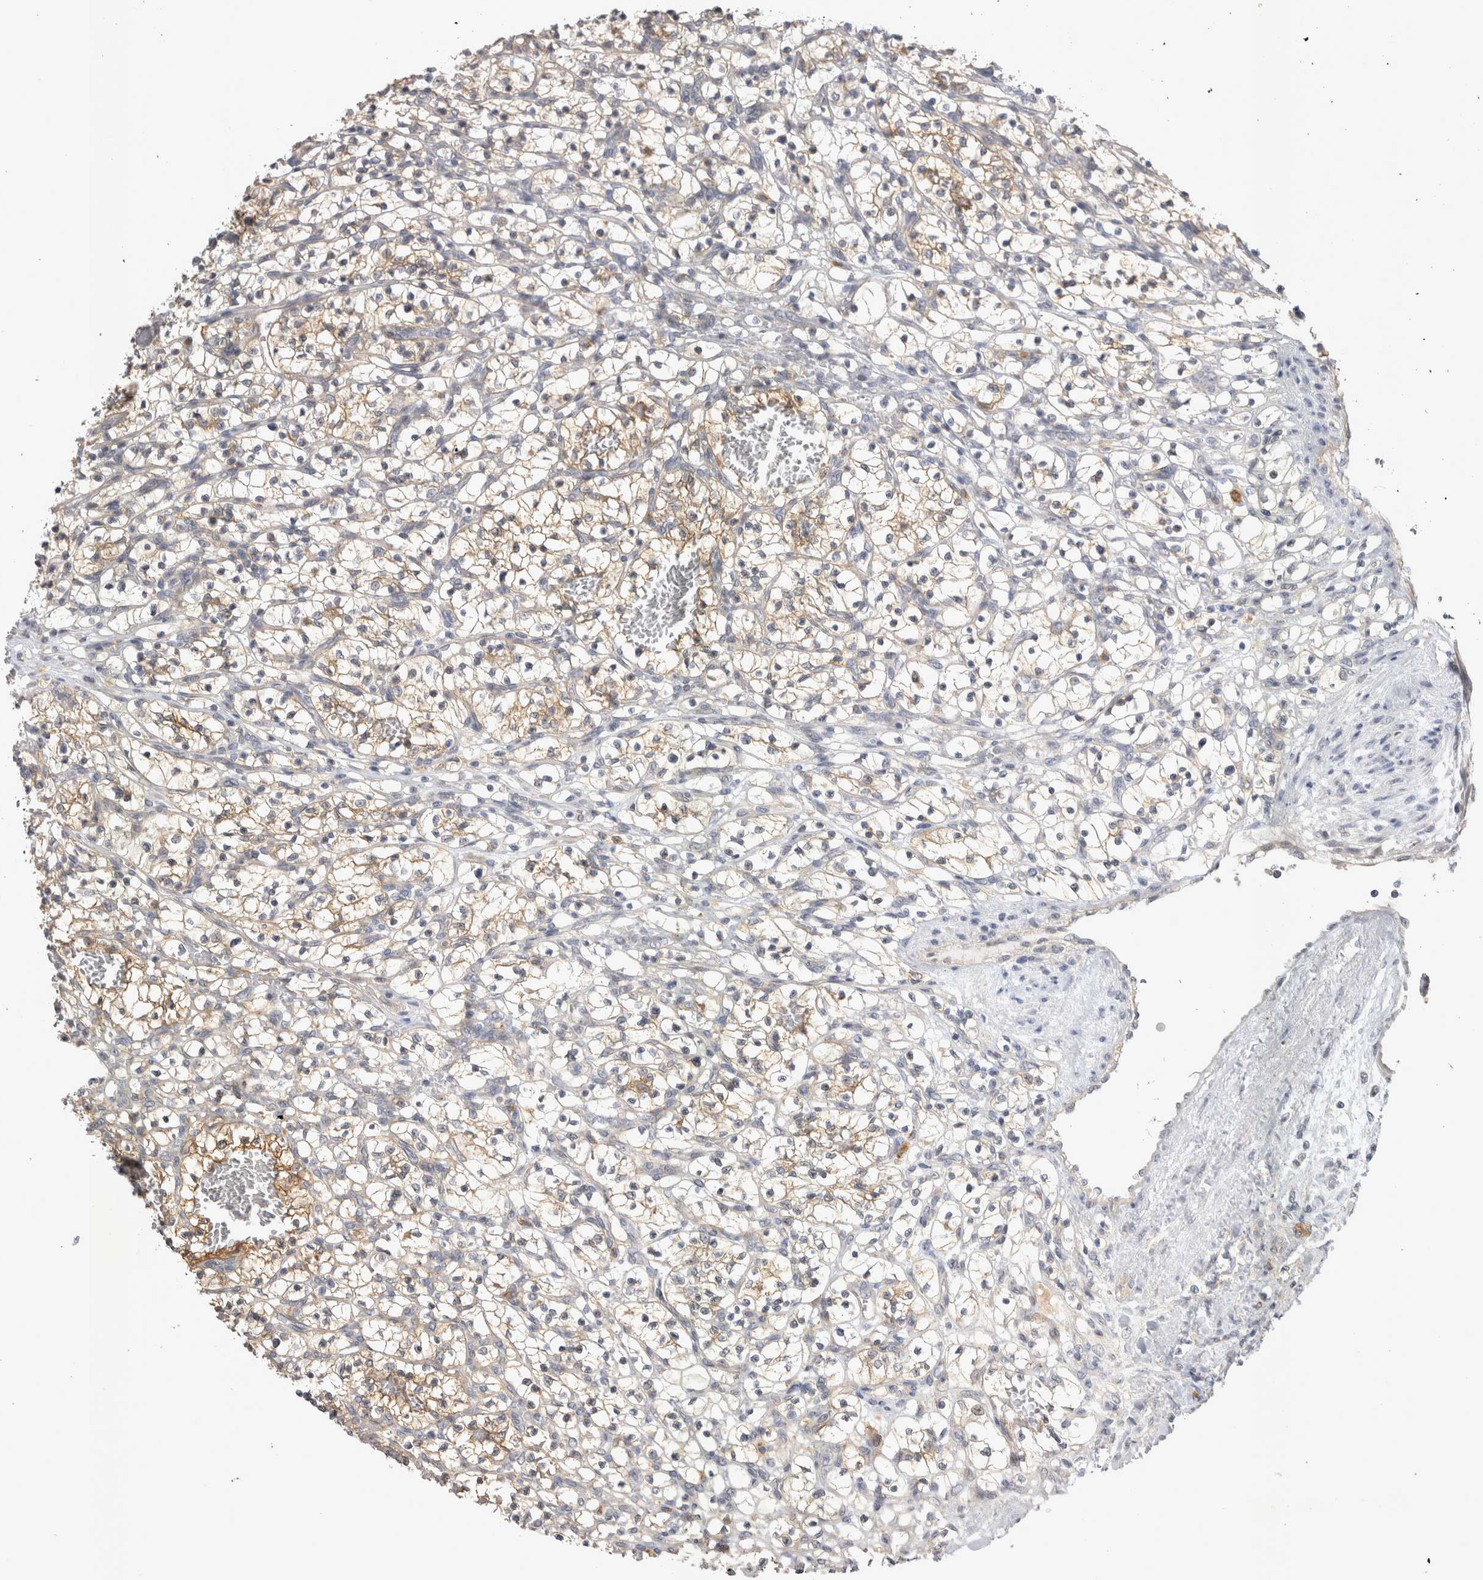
{"staining": {"intensity": "weak", "quantity": "25%-75%", "location": "cytoplasmic/membranous"}, "tissue": "renal cancer", "cell_type": "Tumor cells", "image_type": "cancer", "snomed": [{"axis": "morphology", "description": "Adenocarcinoma, NOS"}, {"axis": "topography", "description": "Kidney"}], "caption": "DAB (3,3'-diaminobenzidine) immunohistochemical staining of renal adenocarcinoma shows weak cytoplasmic/membranous protein expression in about 25%-75% of tumor cells. The staining was performed using DAB (3,3'-diaminobenzidine) to visualize the protein expression in brown, while the nuclei were stained in blue with hematoxylin (Magnification: 20x).", "gene": "CTBS", "patient": {"sex": "female", "age": 57}}